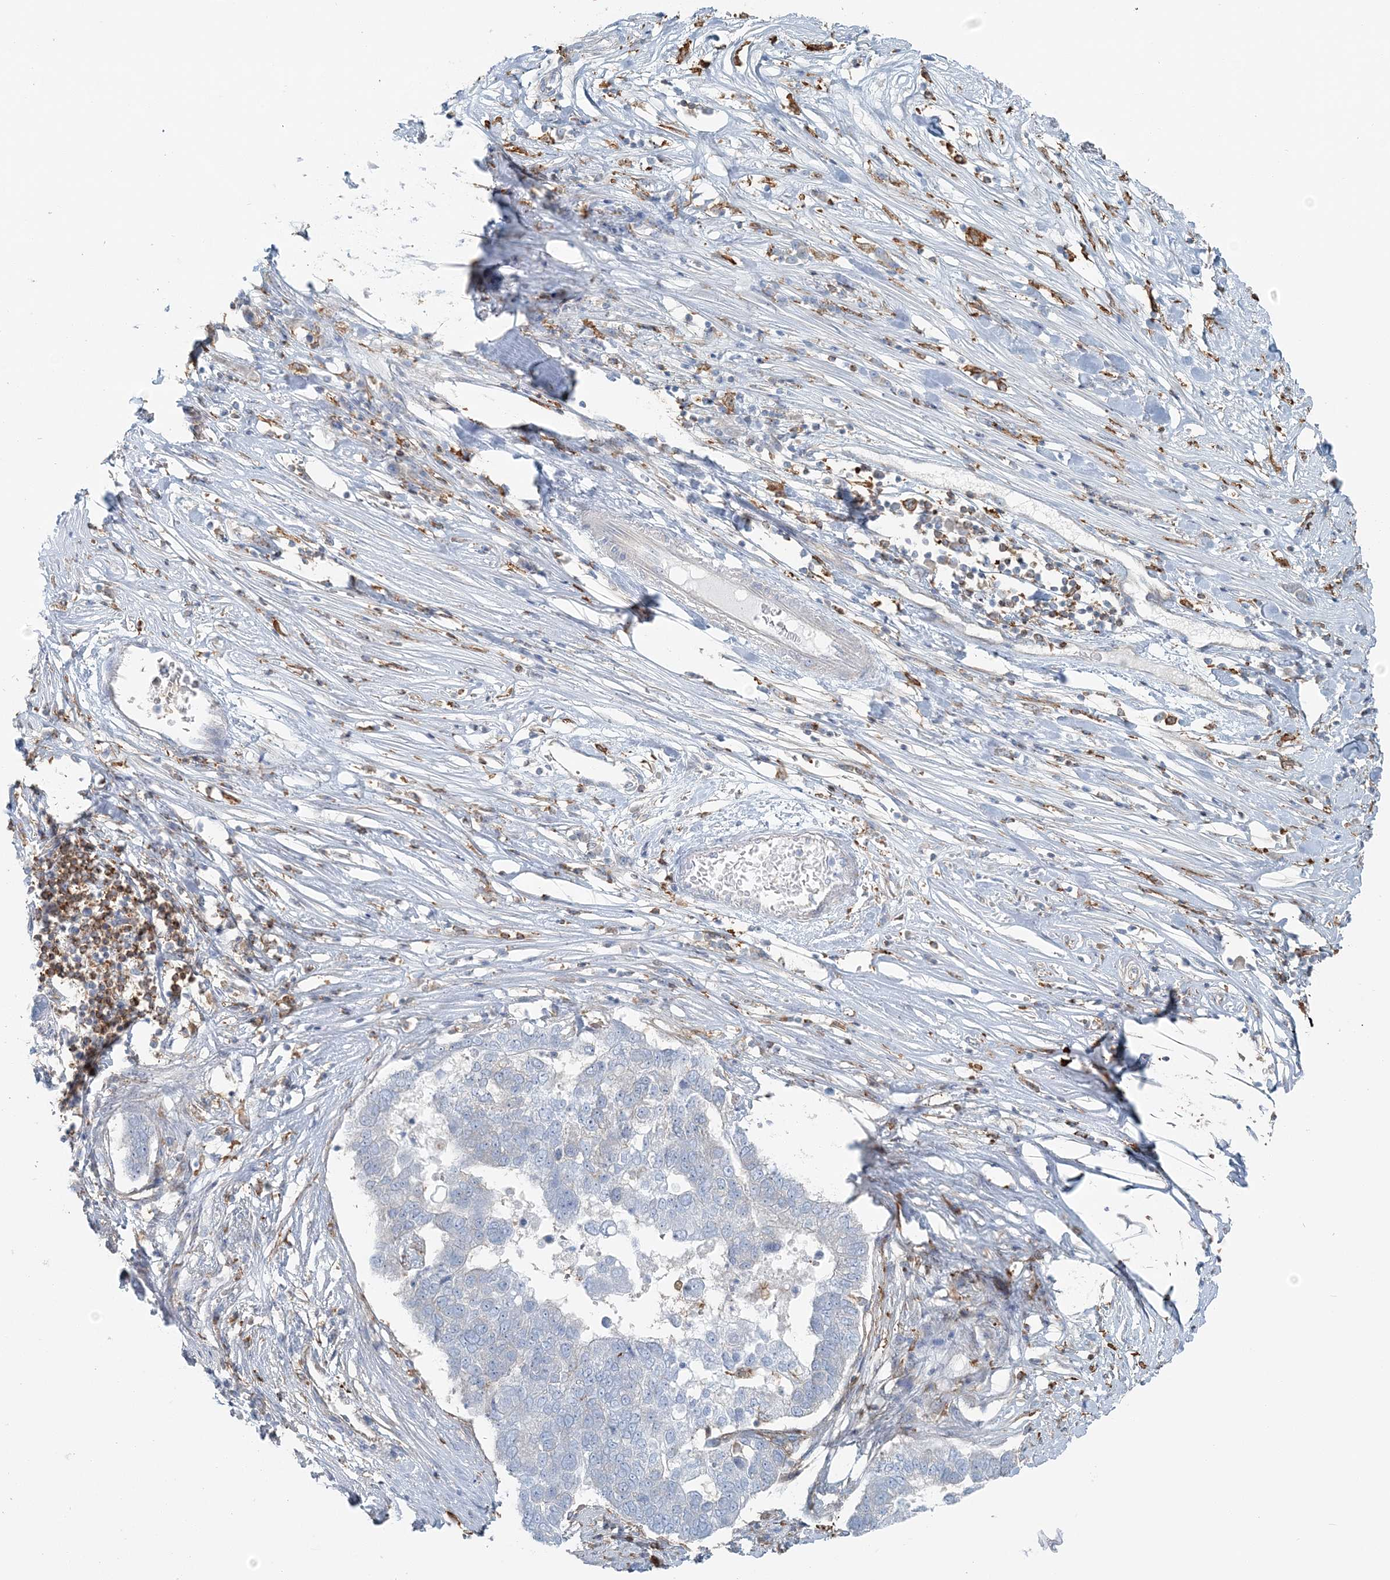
{"staining": {"intensity": "negative", "quantity": "none", "location": "none"}, "tissue": "pancreatic cancer", "cell_type": "Tumor cells", "image_type": "cancer", "snomed": [{"axis": "morphology", "description": "Adenocarcinoma, NOS"}, {"axis": "topography", "description": "Pancreas"}], "caption": "Immunohistochemistry image of neoplastic tissue: adenocarcinoma (pancreatic) stained with DAB (3,3'-diaminobenzidine) reveals no significant protein positivity in tumor cells.", "gene": "SNX2", "patient": {"sex": "female", "age": 61}}